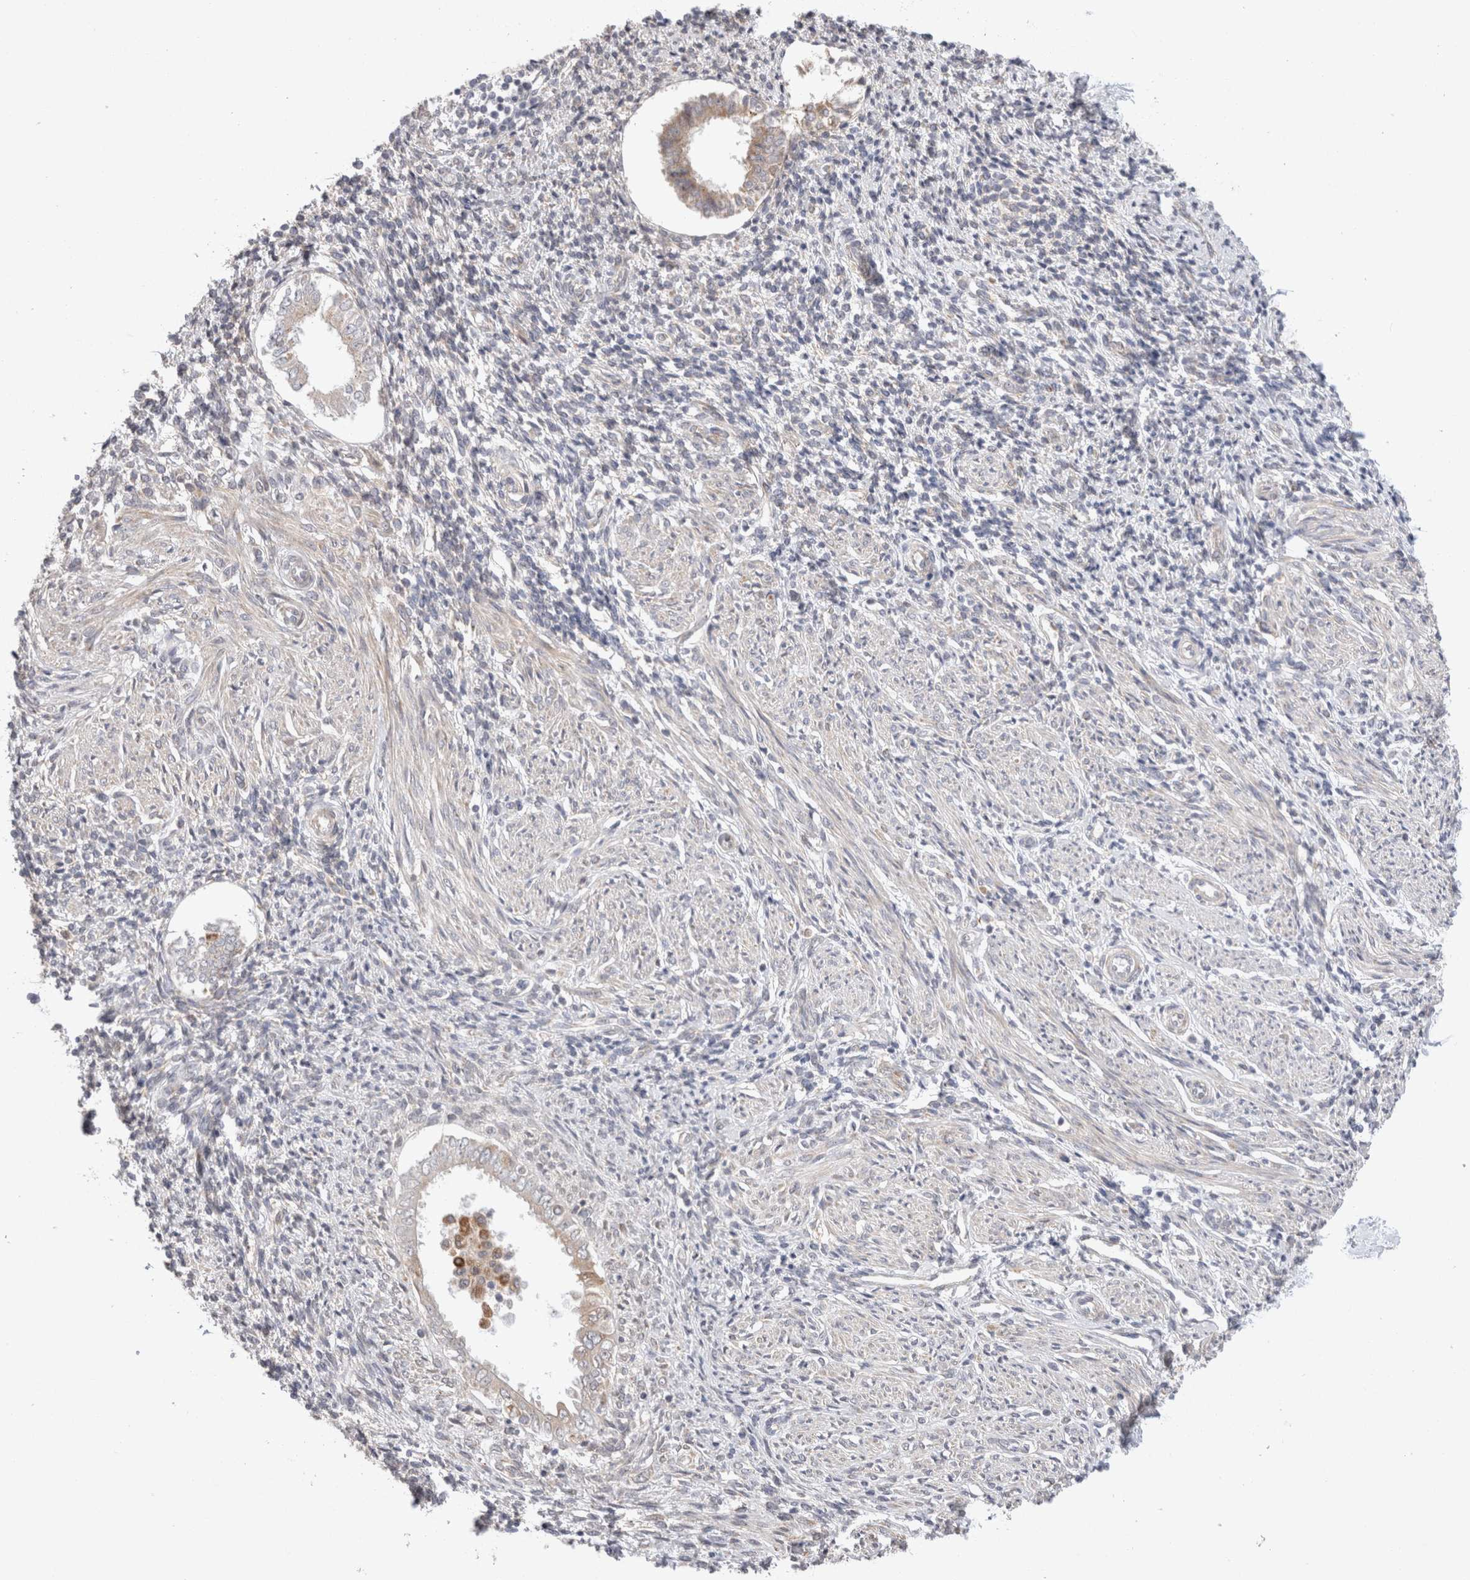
{"staining": {"intensity": "negative", "quantity": "none", "location": "none"}, "tissue": "endometrium", "cell_type": "Cells in endometrial stroma", "image_type": "normal", "snomed": [{"axis": "morphology", "description": "Normal tissue, NOS"}, {"axis": "topography", "description": "Endometrium"}], "caption": "DAB (3,3'-diaminobenzidine) immunohistochemical staining of unremarkable endometrium displays no significant positivity in cells in endometrial stroma.", "gene": "NPC1", "patient": {"sex": "female", "age": 66}}